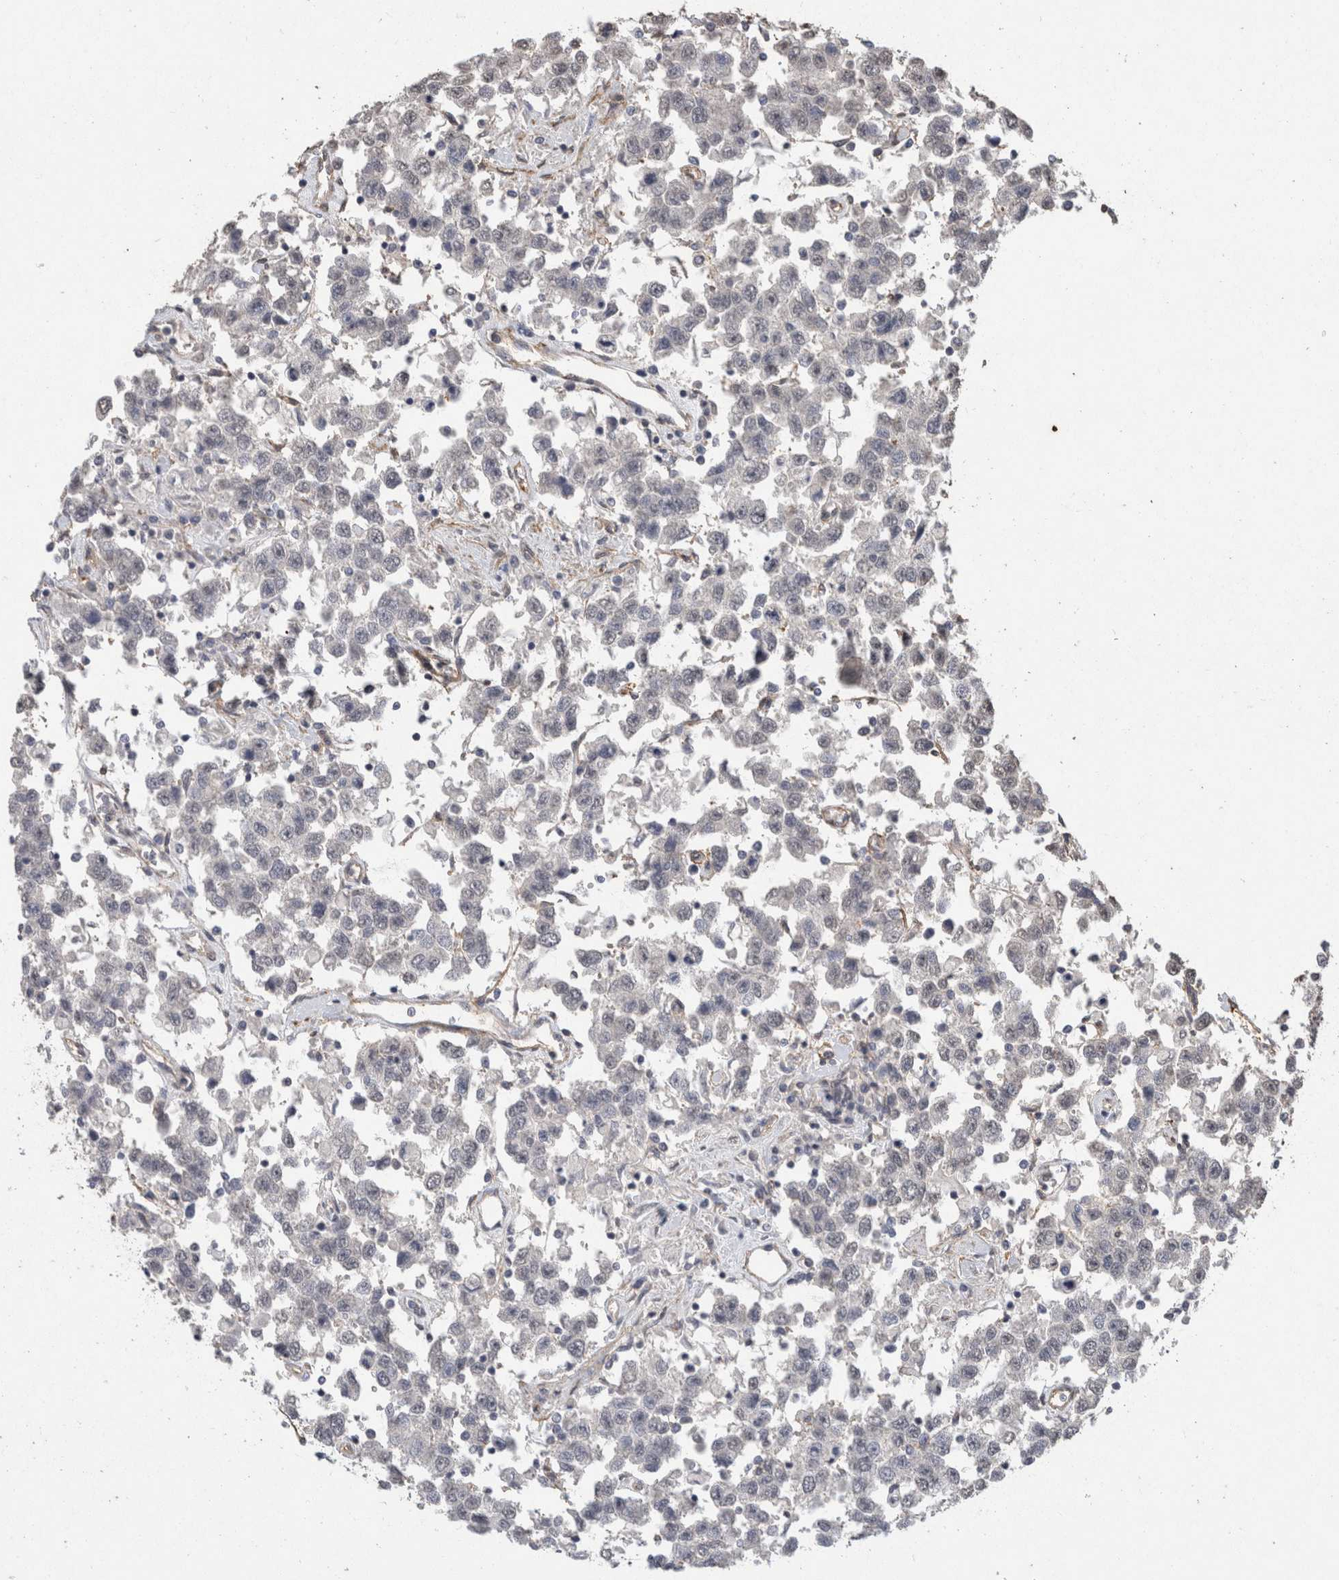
{"staining": {"intensity": "negative", "quantity": "none", "location": "none"}, "tissue": "testis cancer", "cell_type": "Tumor cells", "image_type": "cancer", "snomed": [{"axis": "morphology", "description": "Seminoma, NOS"}, {"axis": "topography", "description": "Testis"}], "caption": "This is an IHC histopathology image of seminoma (testis). There is no expression in tumor cells.", "gene": "RECK", "patient": {"sex": "male", "age": 41}}